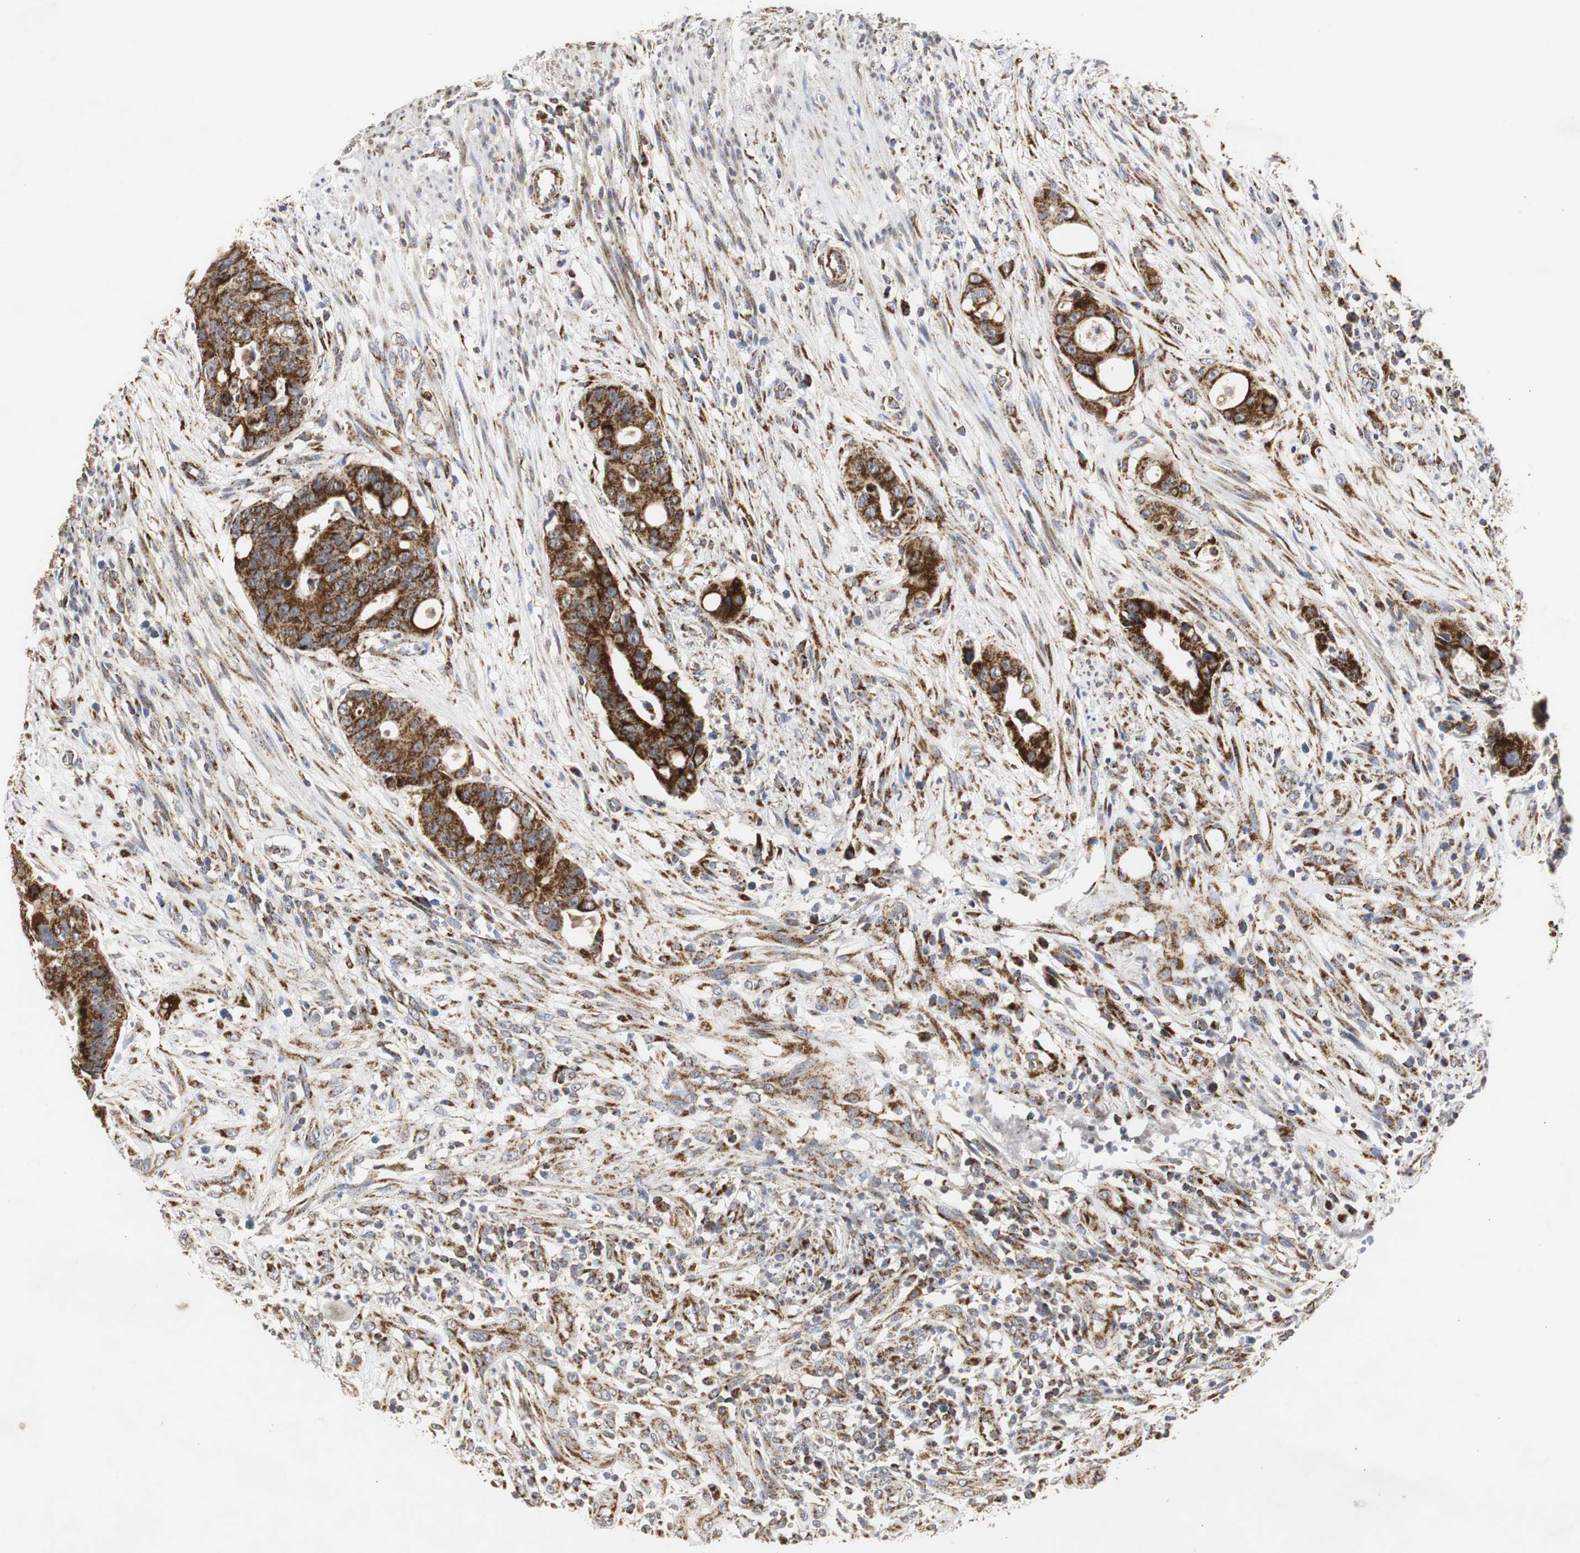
{"staining": {"intensity": "strong", "quantity": ">75%", "location": "cytoplasmic/membranous"}, "tissue": "colorectal cancer", "cell_type": "Tumor cells", "image_type": "cancer", "snomed": [{"axis": "morphology", "description": "Adenocarcinoma, NOS"}, {"axis": "topography", "description": "Colon"}], "caption": "Immunohistochemical staining of human colorectal adenocarcinoma displays strong cytoplasmic/membranous protein expression in approximately >75% of tumor cells.", "gene": "HSD17B10", "patient": {"sex": "female", "age": 57}}